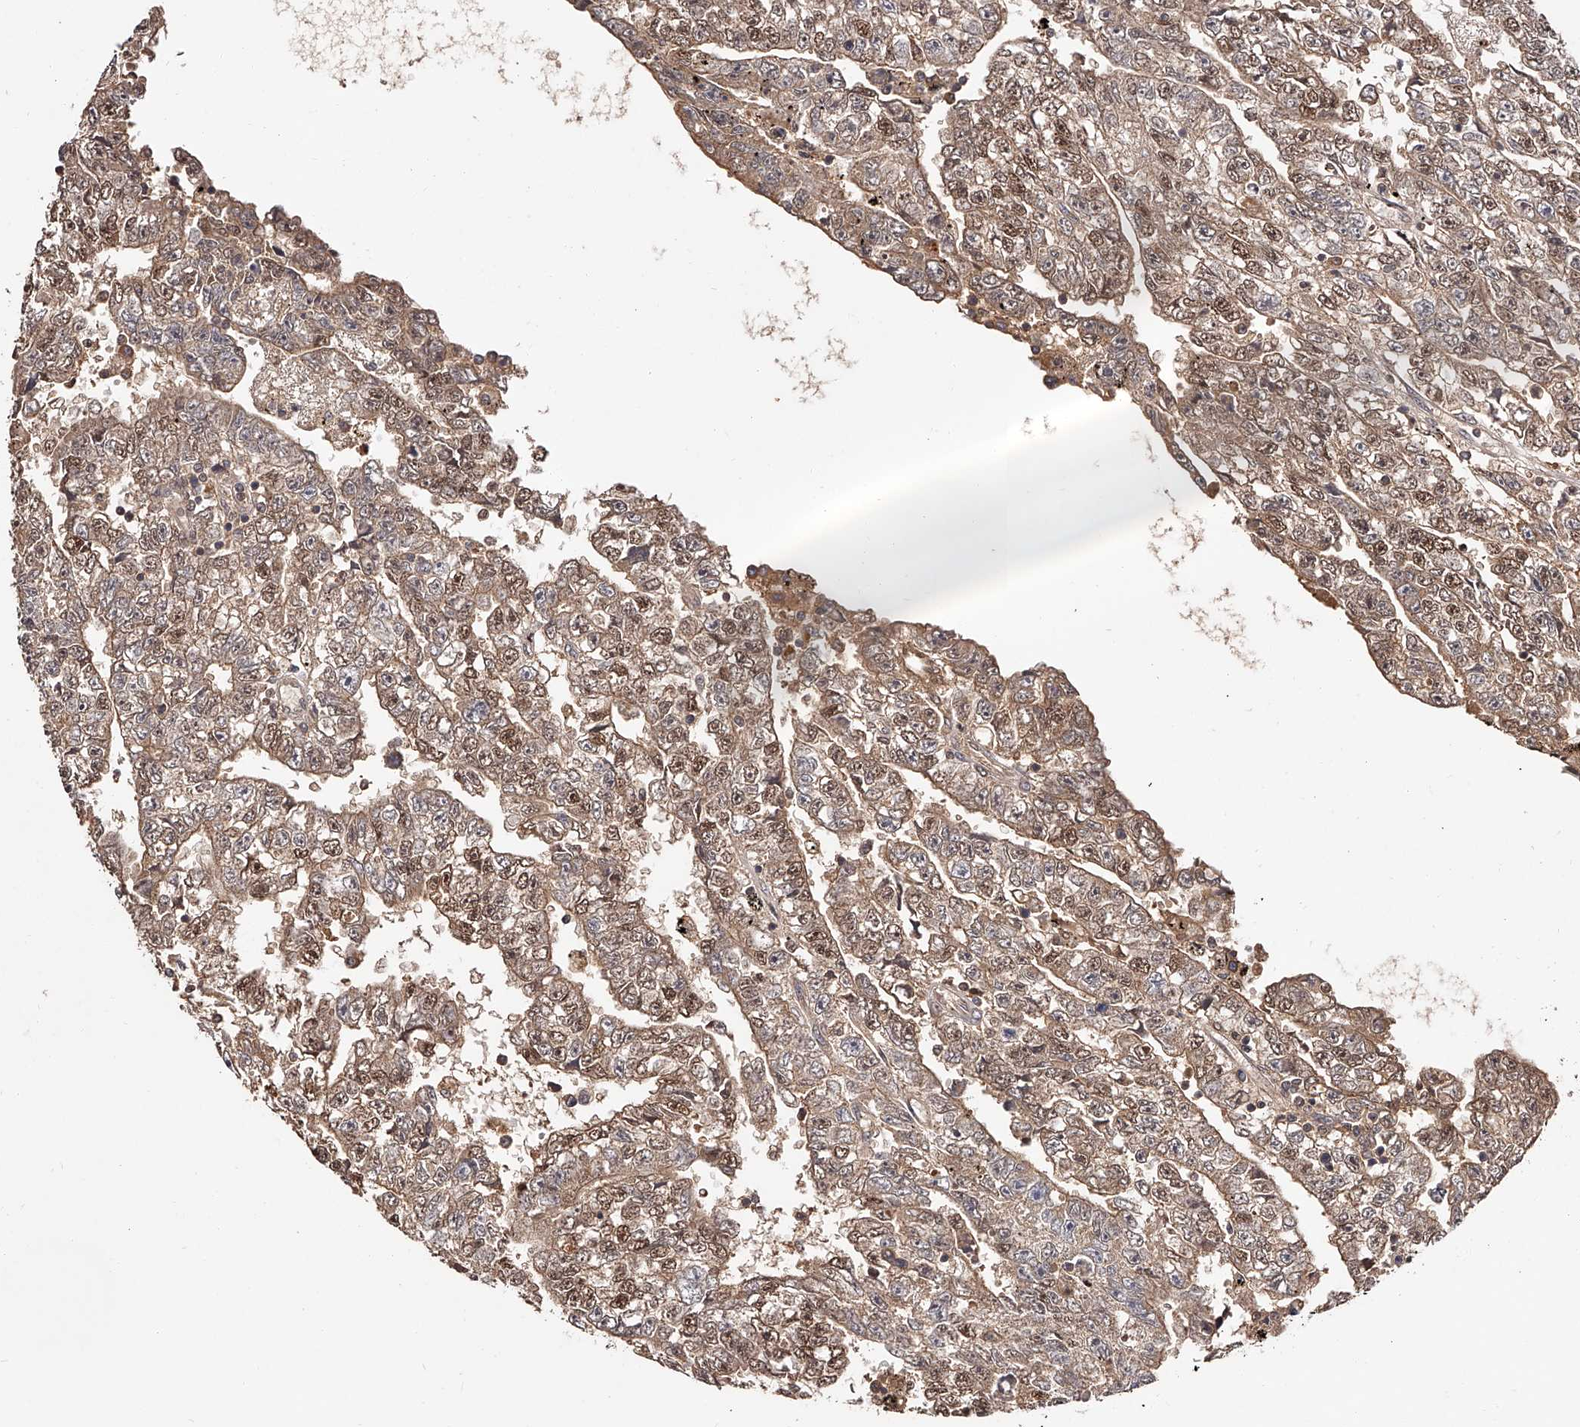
{"staining": {"intensity": "moderate", "quantity": ">75%", "location": "cytoplasmic/membranous,nuclear"}, "tissue": "testis cancer", "cell_type": "Tumor cells", "image_type": "cancer", "snomed": [{"axis": "morphology", "description": "Carcinoma, Embryonal, NOS"}, {"axis": "topography", "description": "Testis"}], "caption": "Immunohistochemical staining of testis cancer (embryonal carcinoma) shows medium levels of moderate cytoplasmic/membranous and nuclear protein staining in about >75% of tumor cells. The staining was performed using DAB to visualize the protein expression in brown, while the nuclei were stained in blue with hematoxylin (Magnification: 20x).", "gene": "CUL7", "patient": {"sex": "male", "age": 25}}